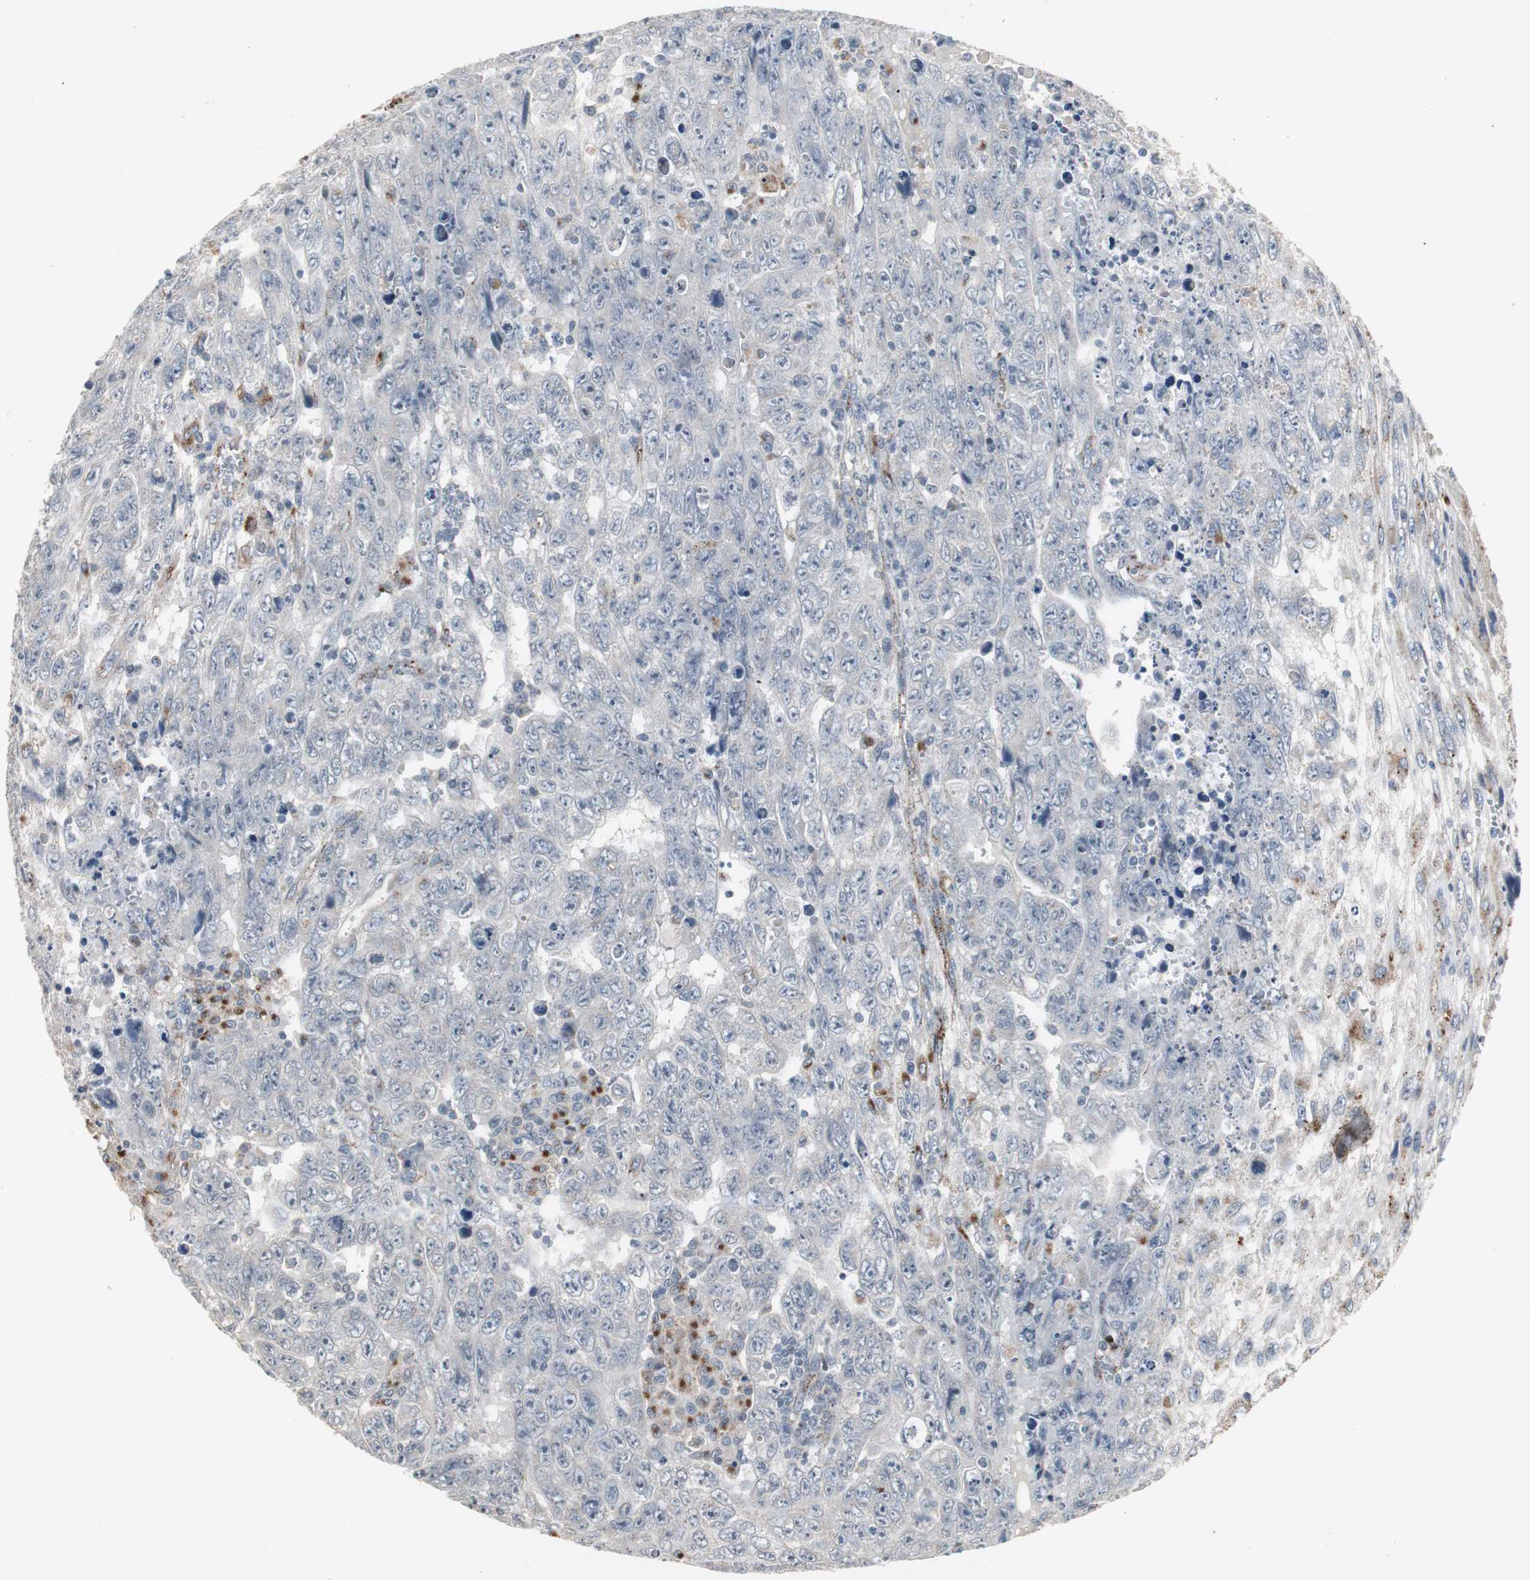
{"staining": {"intensity": "negative", "quantity": "none", "location": "none"}, "tissue": "testis cancer", "cell_type": "Tumor cells", "image_type": "cancer", "snomed": [{"axis": "morphology", "description": "Carcinoma, Embryonal, NOS"}, {"axis": "topography", "description": "Testis"}], "caption": "The photomicrograph displays no staining of tumor cells in embryonal carcinoma (testis).", "gene": "GBA1", "patient": {"sex": "male", "age": 28}}